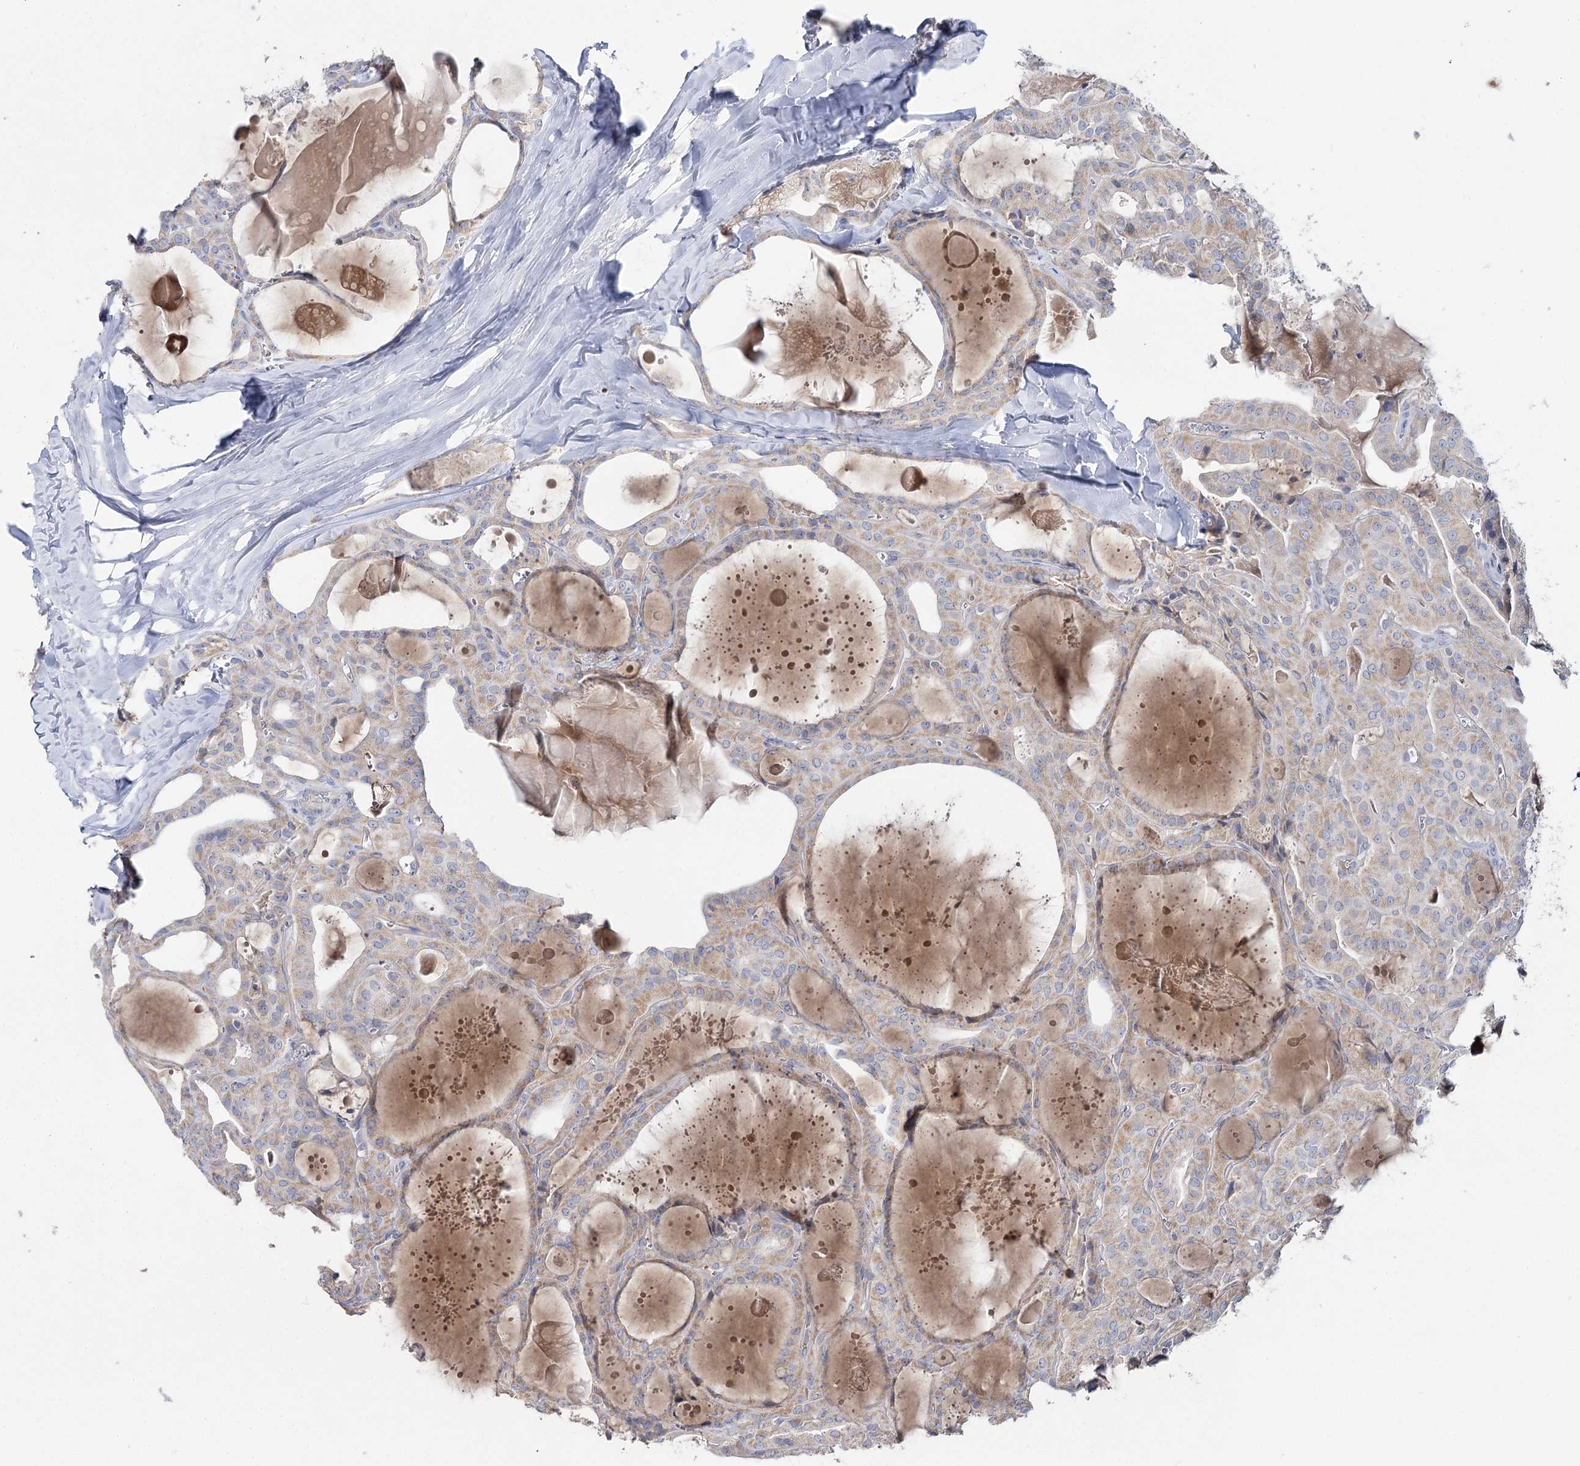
{"staining": {"intensity": "weak", "quantity": "25%-75%", "location": "cytoplasmic/membranous"}, "tissue": "thyroid cancer", "cell_type": "Tumor cells", "image_type": "cancer", "snomed": [{"axis": "morphology", "description": "Papillary adenocarcinoma, NOS"}, {"axis": "topography", "description": "Thyroid gland"}], "caption": "IHC photomicrograph of human thyroid cancer stained for a protein (brown), which shows low levels of weak cytoplasmic/membranous positivity in about 25%-75% of tumor cells.", "gene": "TMEM187", "patient": {"sex": "male", "age": 52}}